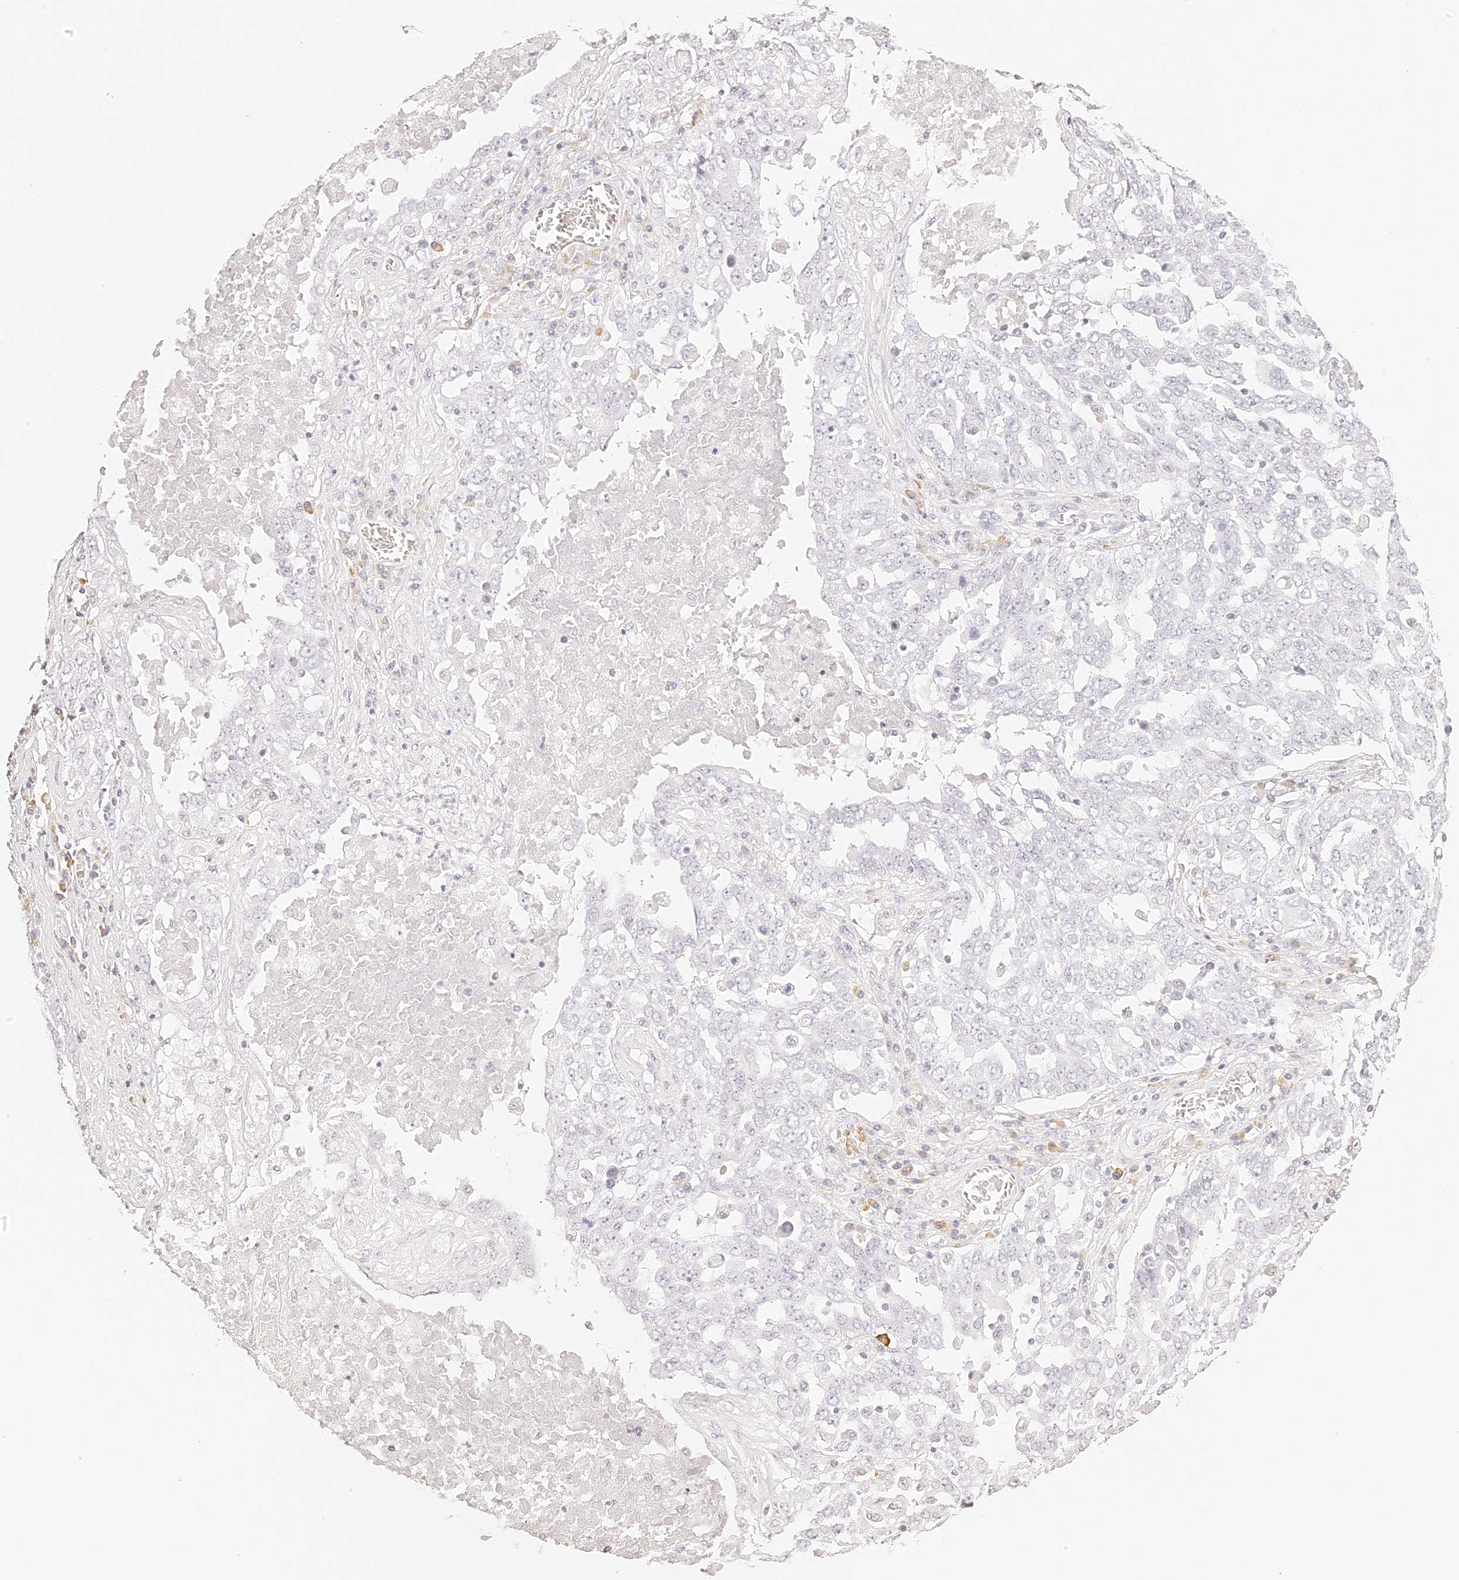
{"staining": {"intensity": "negative", "quantity": "none", "location": "none"}, "tissue": "ovarian cancer", "cell_type": "Tumor cells", "image_type": "cancer", "snomed": [{"axis": "morphology", "description": "Carcinoma, endometroid"}, {"axis": "topography", "description": "Ovary"}], "caption": "The immunohistochemistry (IHC) image has no significant expression in tumor cells of endometroid carcinoma (ovarian) tissue. (Brightfield microscopy of DAB IHC at high magnification).", "gene": "TRIM45", "patient": {"sex": "female", "age": 62}}